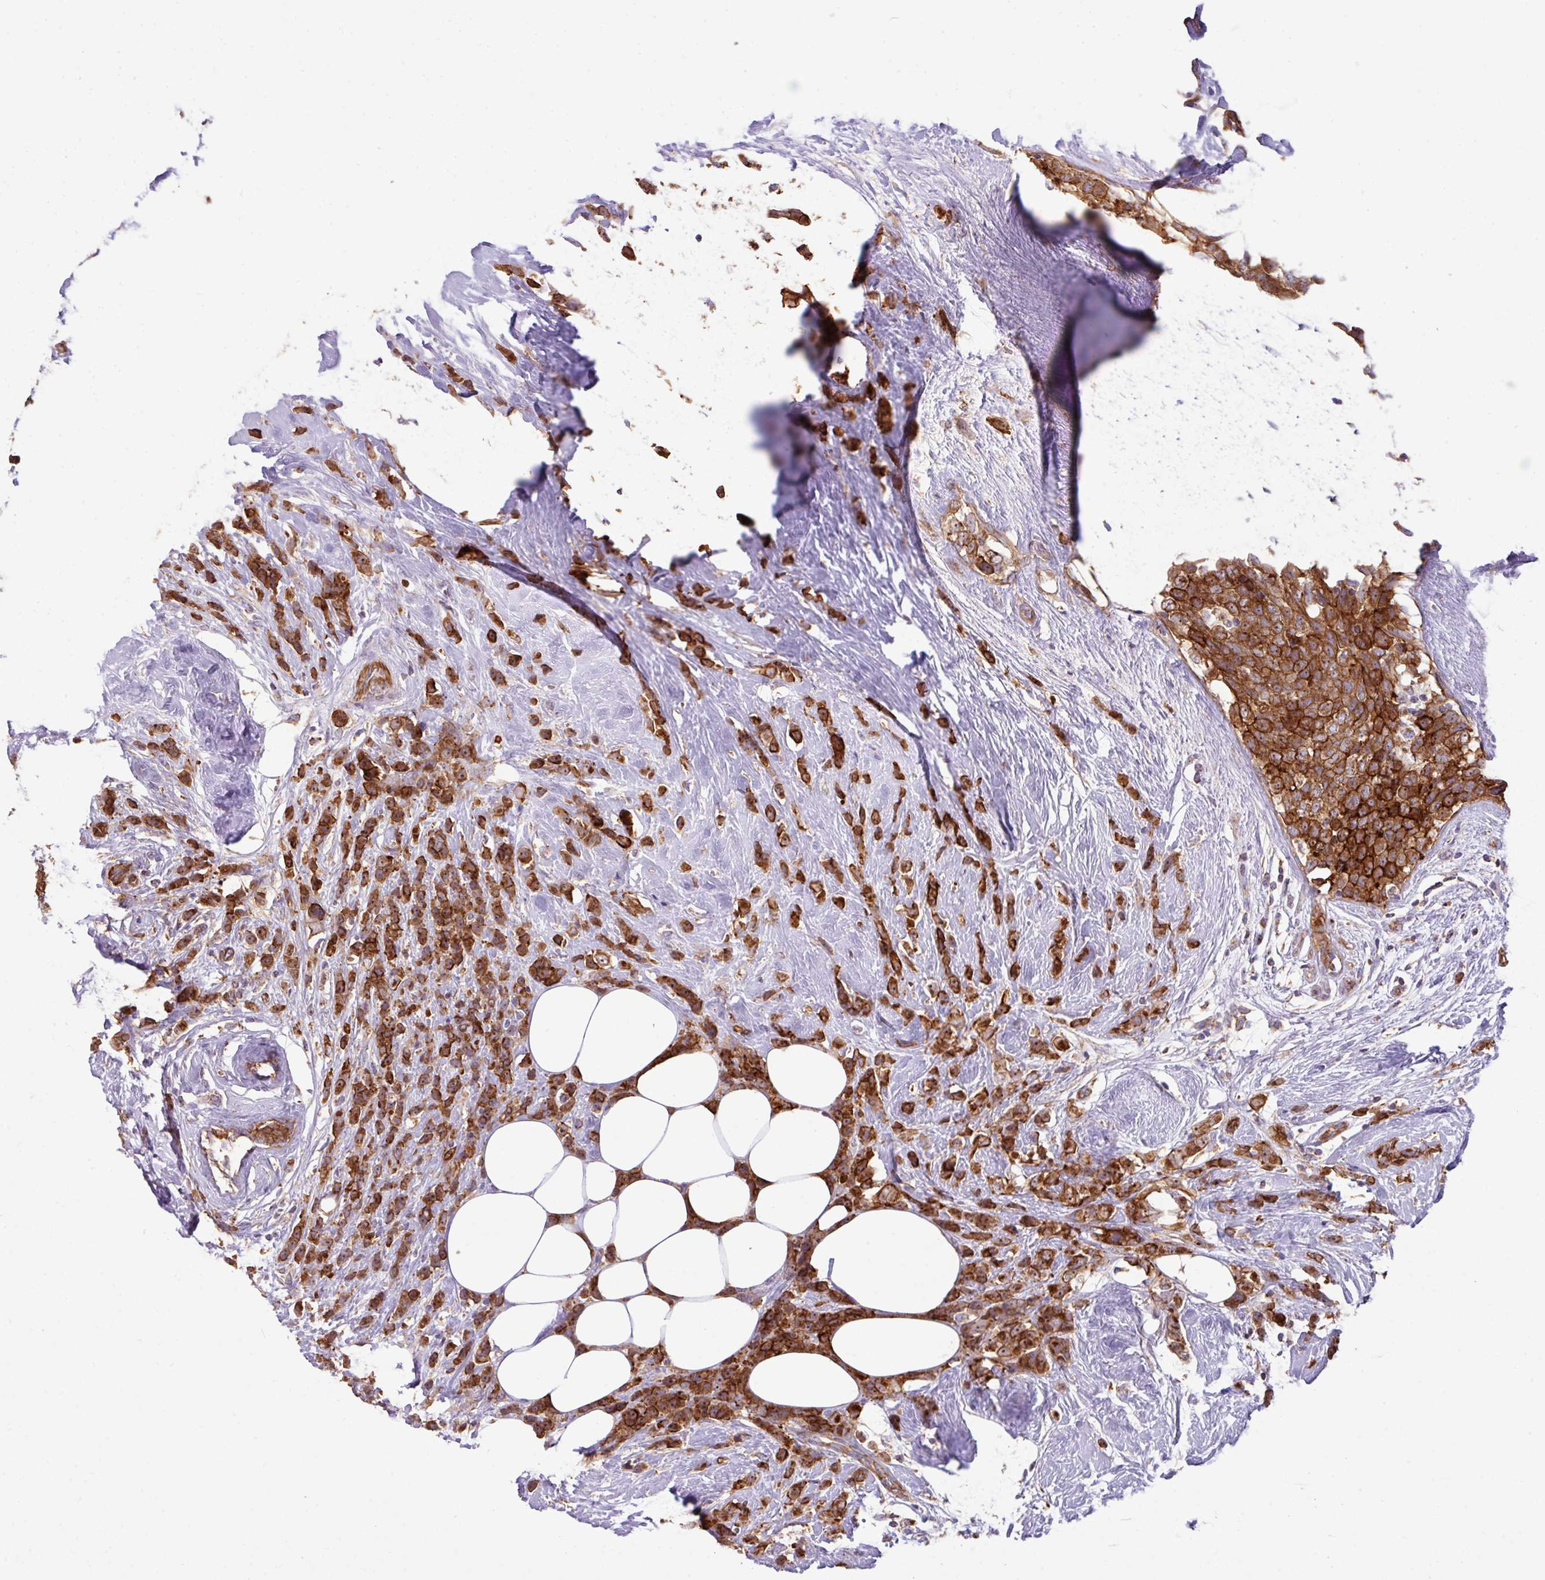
{"staining": {"intensity": "strong", "quantity": ">75%", "location": "cytoplasmic/membranous"}, "tissue": "breast cancer", "cell_type": "Tumor cells", "image_type": "cancer", "snomed": [{"axis": "morphology", "description": "Duct carcinoma"}, {"axis": "topography", "description": "Breast"}], "caption": "Approximately >75% of tumor cells in human breast intraductal carcinoma display strong cytoplasmic/membranous protein positivity as visualized by brown immunohistochemical staining.", "gene": "LRRC53", "patient": {"sex": "female", "age": 80}}